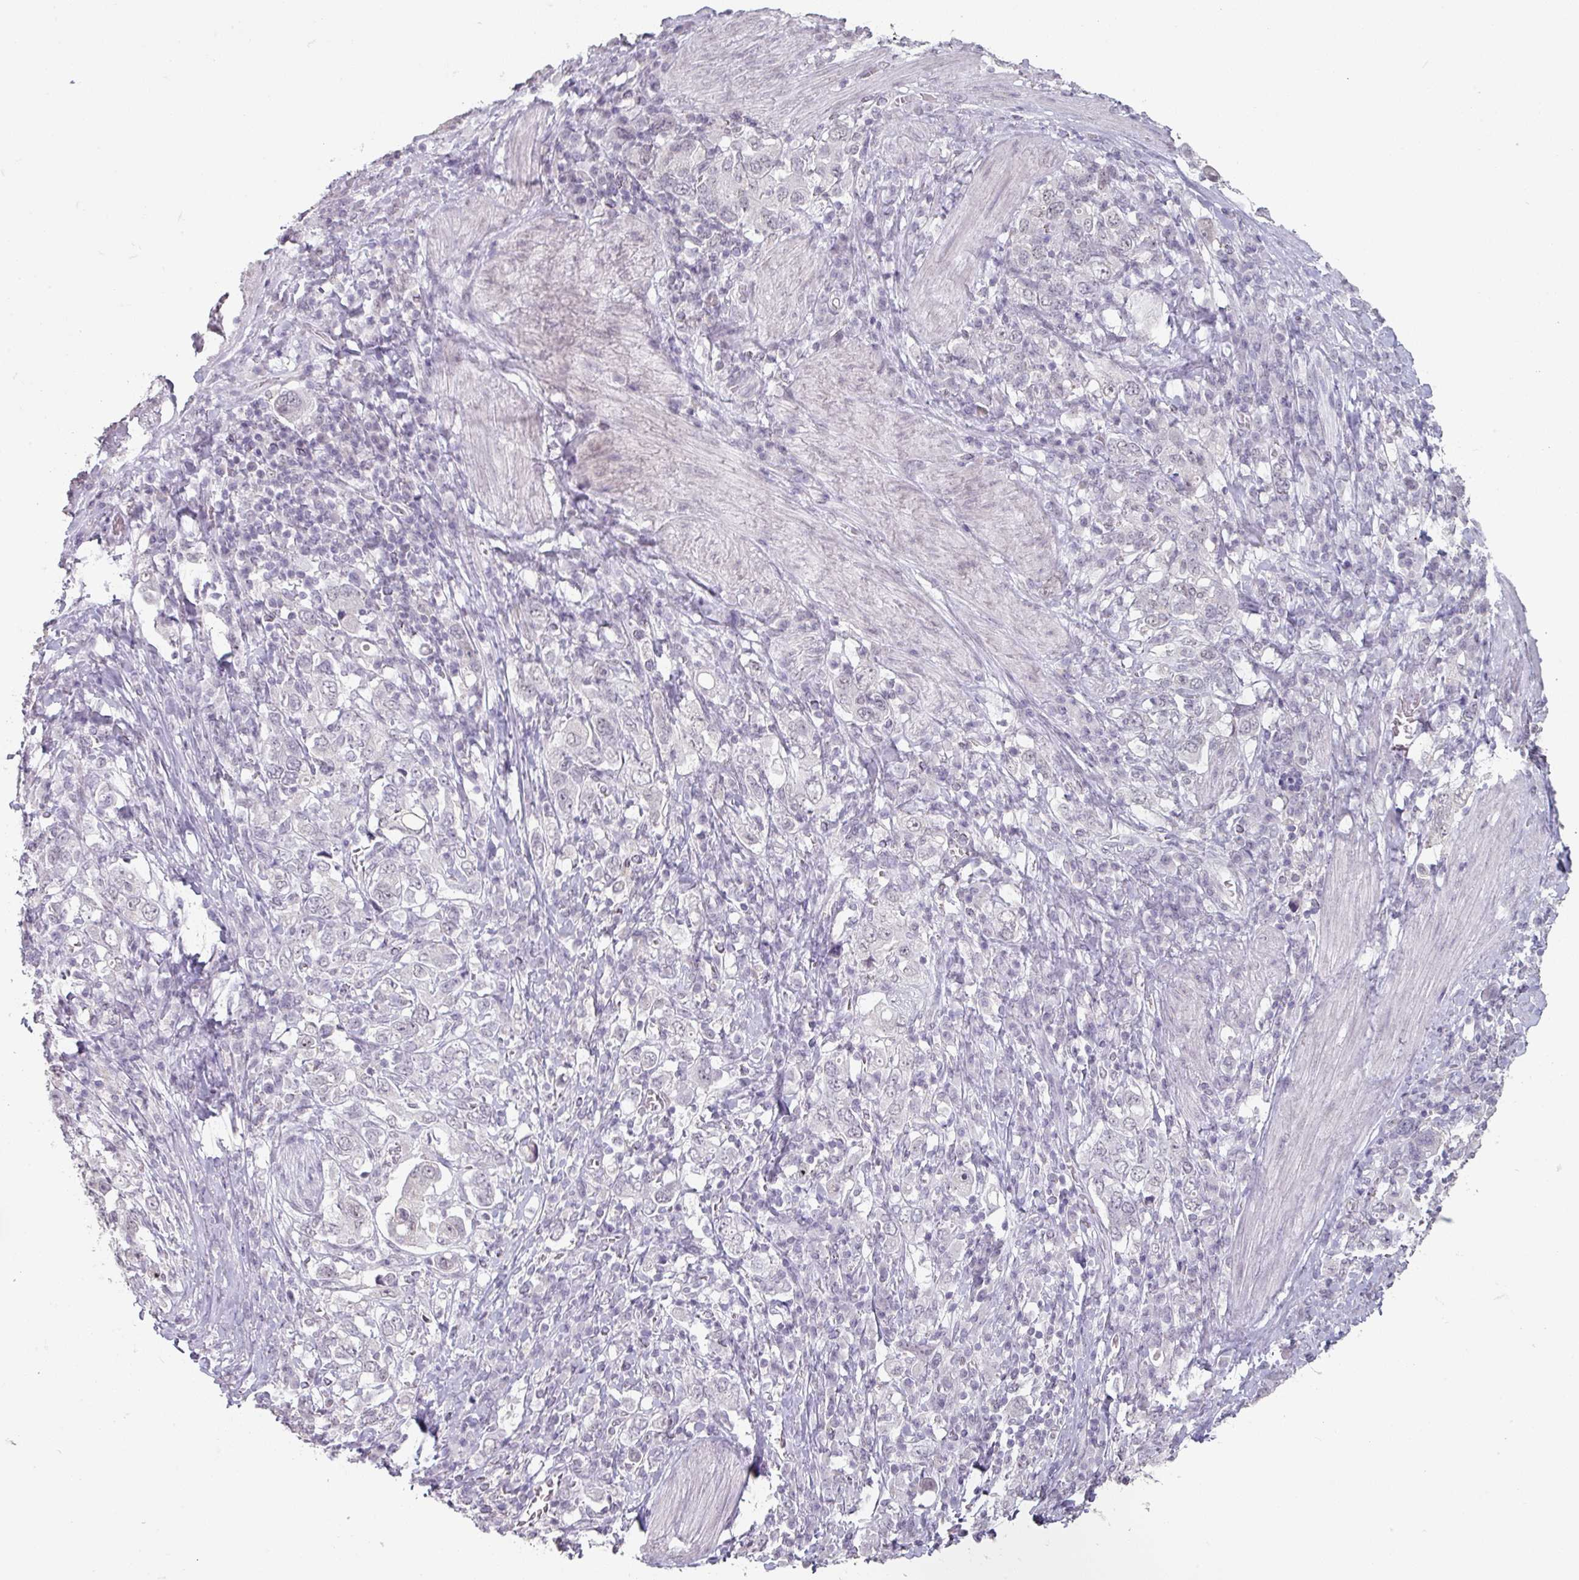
{"staining": {"intensity": "negative", "quantity": "none", "location": "none"}, "tissue": "stomach cancer", "cell_type": "Tumor cells", "image_type": "cancer", "snomed": [{"axis": "morphology", "description": "Adenocarcinoma, NOS"}, {"axis": "topography", "description": "Stomach, upper"}, {"axis": "topography", "description": "Stomach"}], "caption": "Tumor cells show no significant protein positivity in stomach cancer.", "gene": "SPRR1A", "patient": {"sex": "male", "age": 62}}